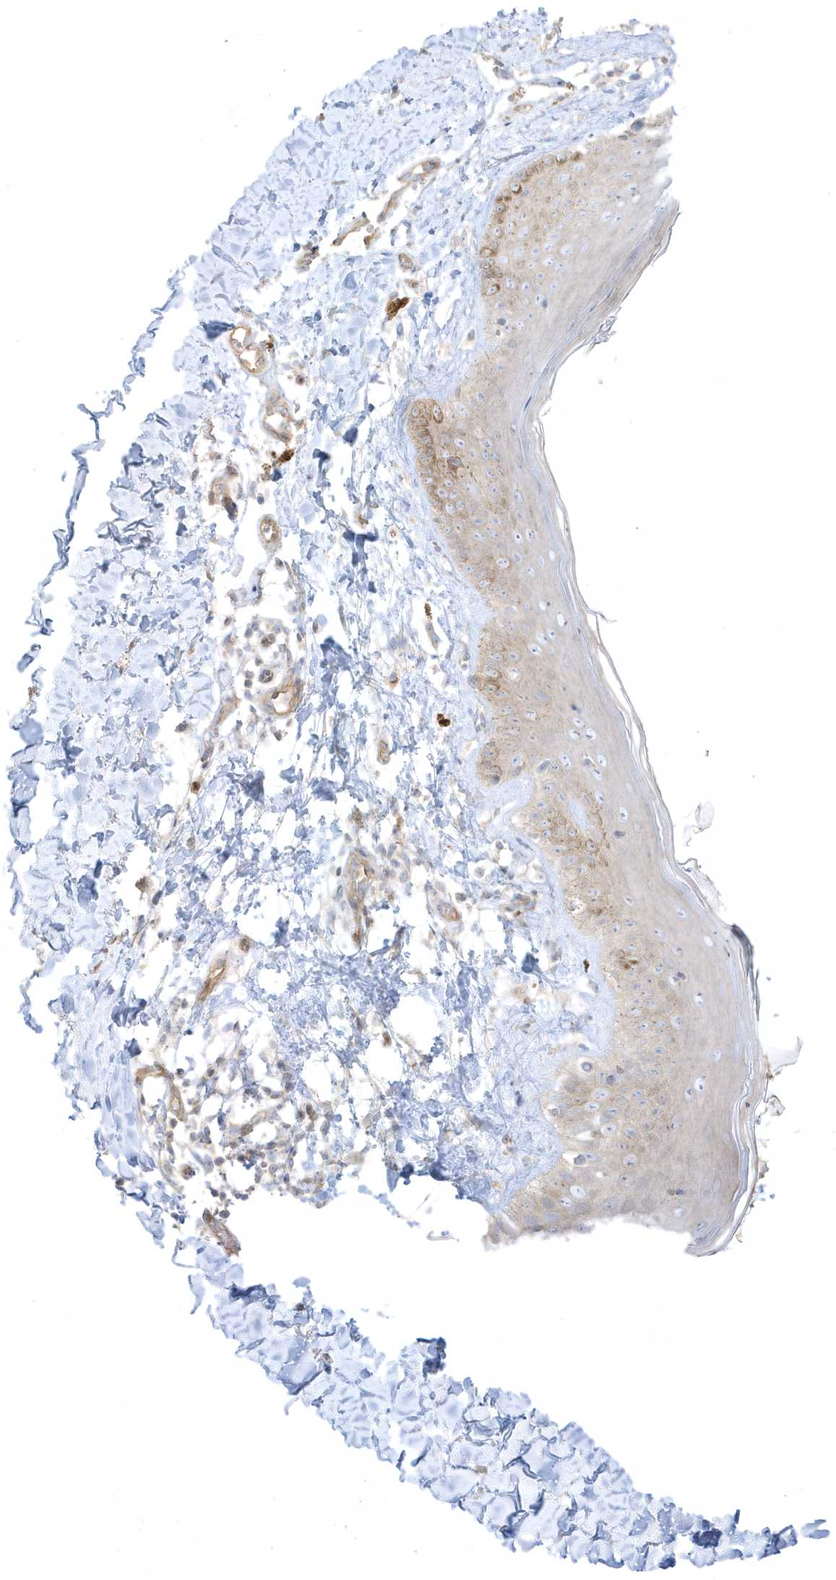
{"staining": {"intensity": "weak", "quantity": "25%-75%", "location": "cytoplasmic/membranous"}, "tissue": "skin", "cell_type": "Fibroblasts", "image_type": "normal", "snomed": [{"axis": "morphology", "description": "Normal tissue, NOS"}, {"axis": "topography", "description": "Skin"}], "caption": "High-power microscopy captured an immunohistochemistry histopathology image of benign skin, revealing weak cytoplasmic/membranous staining in about 25%-75% of fibroblasts. The staining was performed using DAB (3,3'-diaminobenzidine) to visualize the protein expression in brown, while the nuclei were stained in blue with hematoxylin (Magnification: 20x).", "gene": "ARHGEF9", "patient": {"sex": "male", "age": 52}}